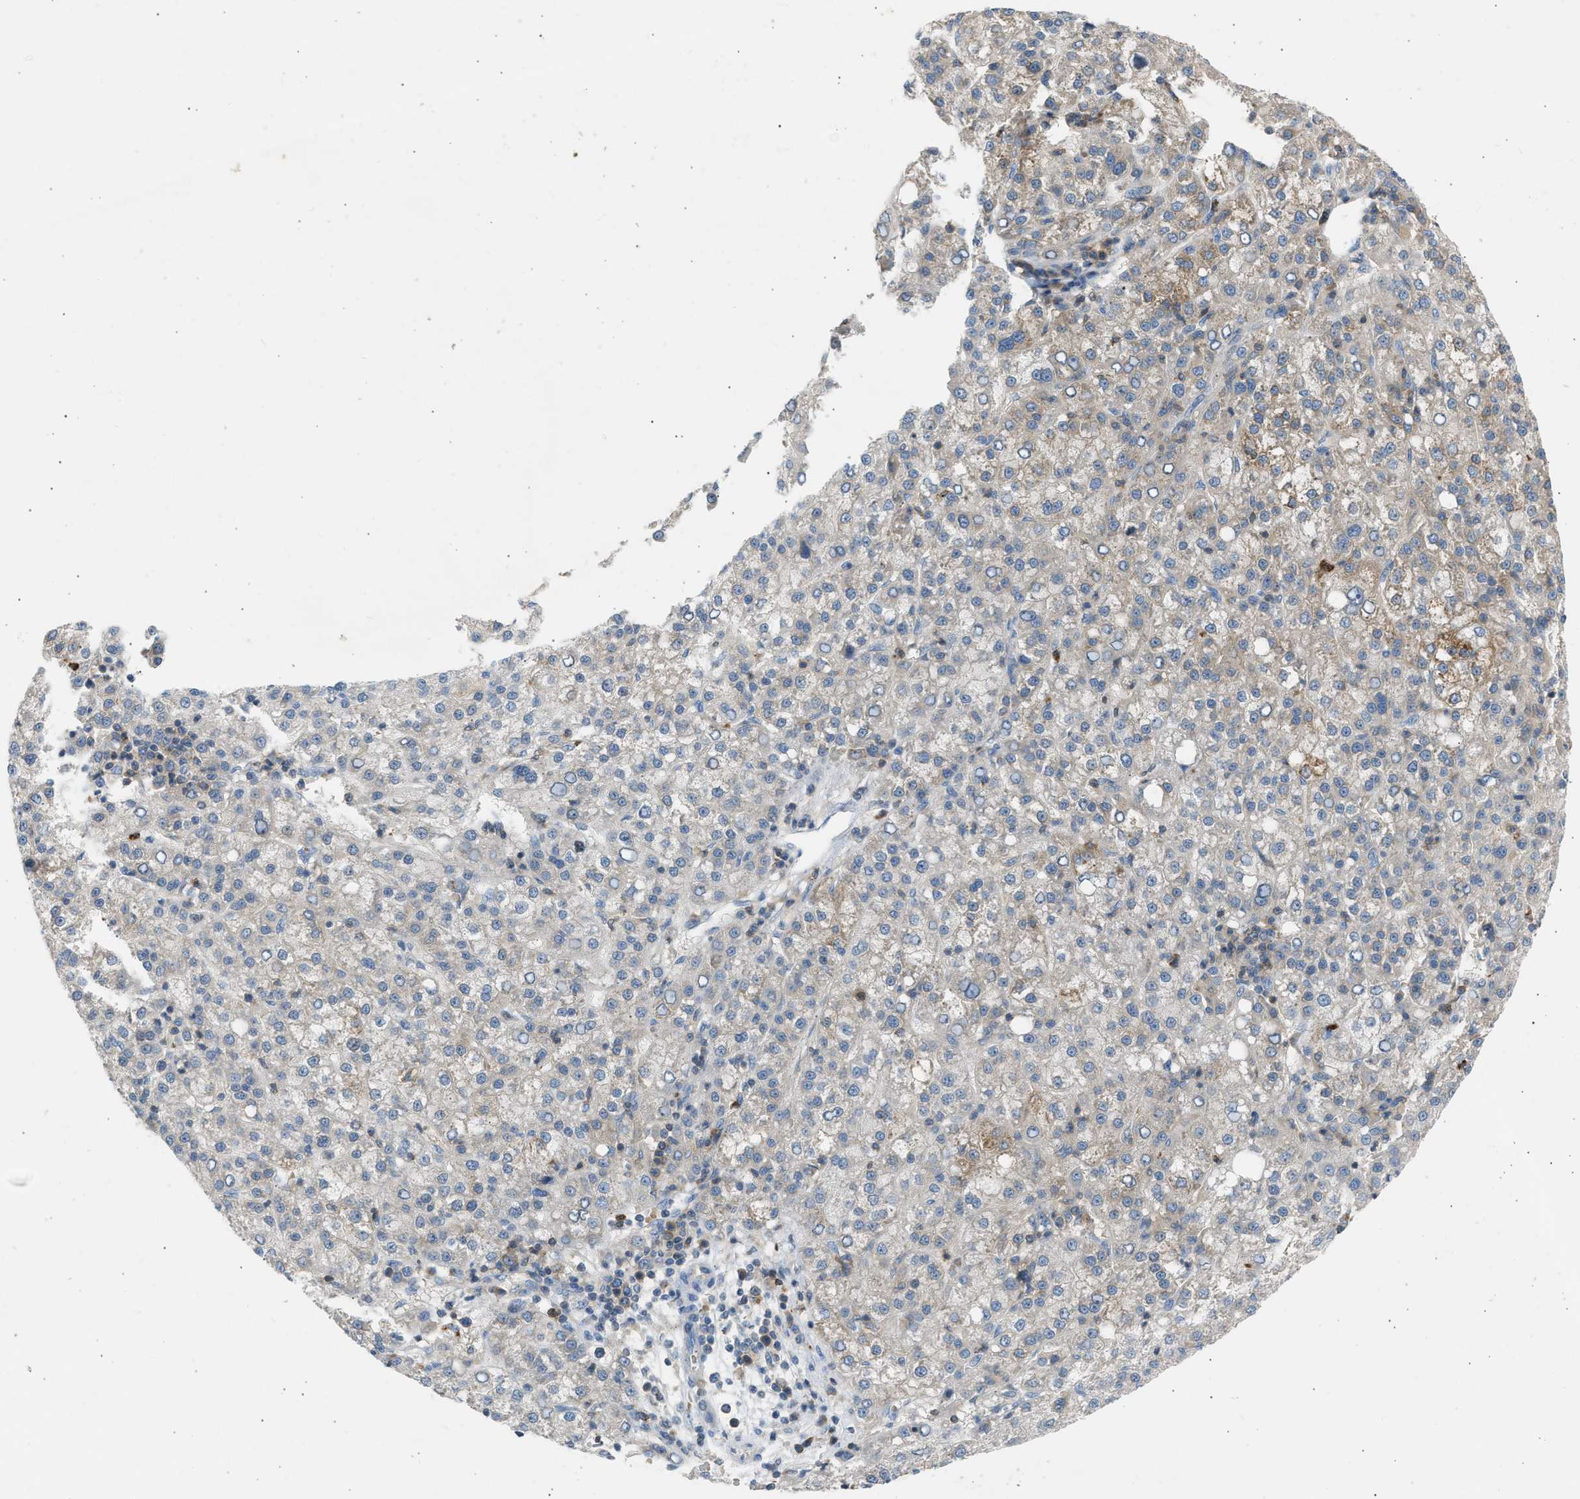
{"staining": {"intensity": "weak", "quantity": "<25%", "location": "cytoplasmic/membranous"}, "tissue": "liver cancer", "cell_type": "Tumor cells", "image_type": "cancer", "snomed": [{"axis": "morphology", "description": "Carcinoma, Hepatocellular, NOS"}, {"axis": "topography", "description": "Liver"}], "caption": "DAB (3,3'-diaminobenzidine) immunohistochemical staining of human liver cancer (hepatocellular carcinoma) shows no significant expression in tumor cells.", "gene": "TRIM50", "patient": {"sex": "female", "age": 58}}